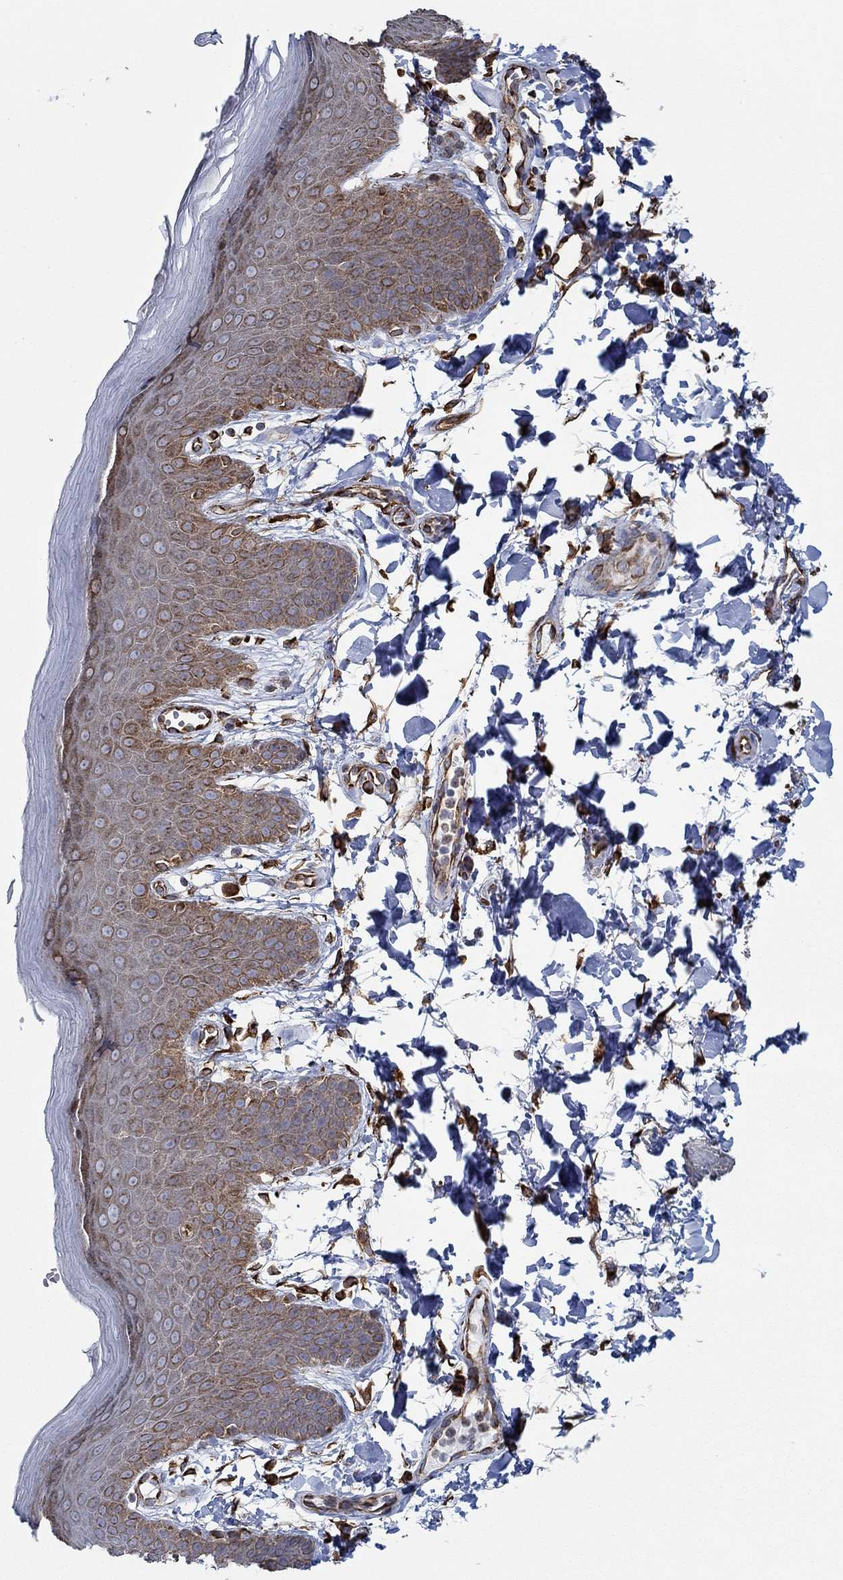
{"staining": {"intensity": "moderate", "quantity": "25%-75%", "location": "cytoplasmic/membranous"}, "tissue": "skin", "cell_type": "Epidermal cells", "image_type": "normal", "snomed": [{"axis": "morphology", "description": "Normal tissue, NOS"}, {"axis": "topography", "description": "Anal"}], "caption": "Skin stained with immunohistochemistry (IHC) shows moderate cytoplasmic/membranous expression in approximately 25%-75% of epidermal cells.", "gene": "STC2", "patient": {"sex": "male", "age": 53}}